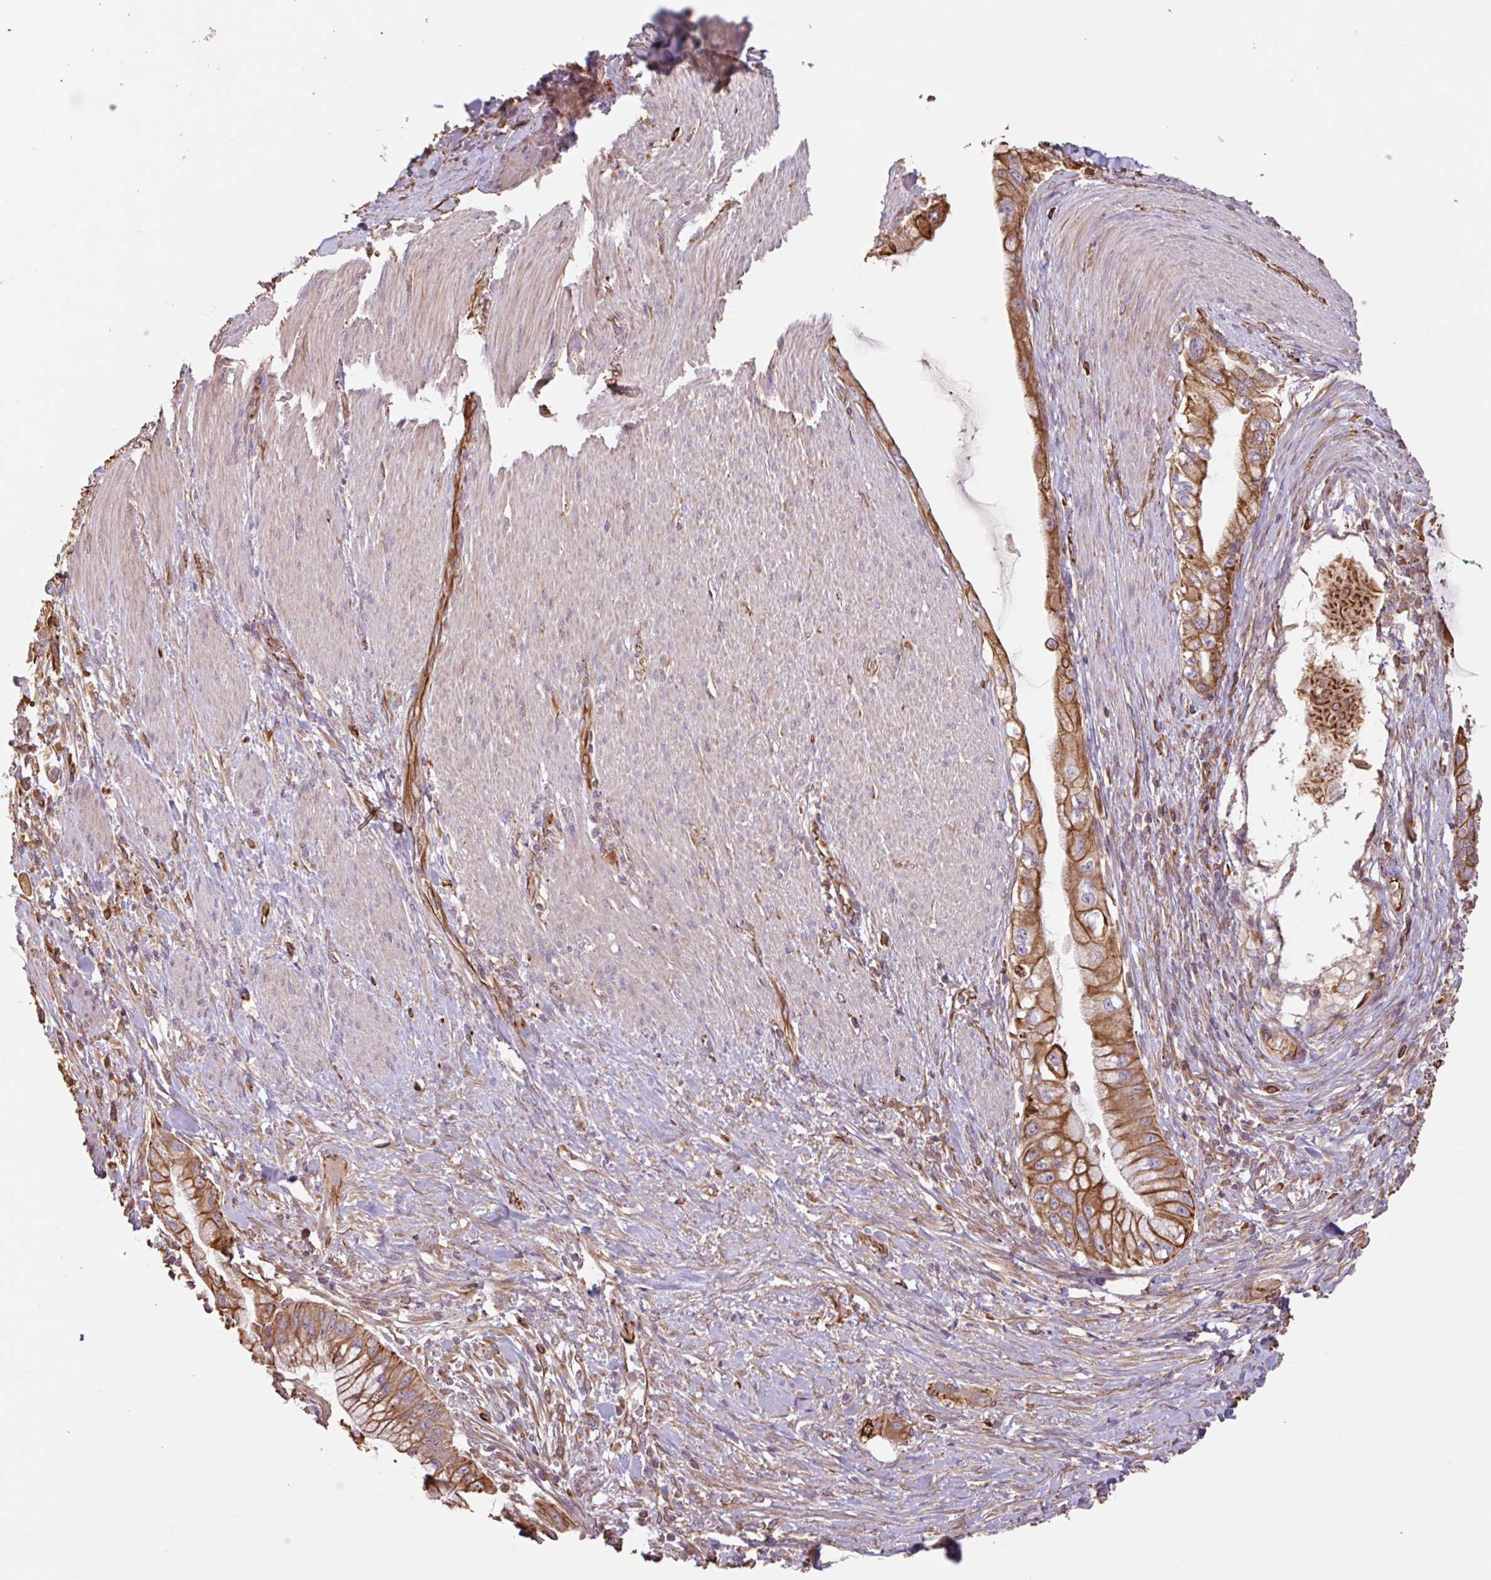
{"staining": {"intensity": "strong", "quantity": ">75%", "location": "cytoplasmic/membranous"}, "tissue": "pancreatic cancer", "cell_type": "Tumor cells", "image_type": "cancer", "snomed": [{"axis": "morphology", "description": "Adenocarcinoma, NOS"}, {"axis": "topography", "description": "Pancreas"}], "caption": "Strong cytoplasmic/membranous protein staining is present in about >75% of tumor cells in pancreatic cancer (adenocarcinoma).", "gene": "ZNF790", "patient": {"sex": "male", "age": 48}}